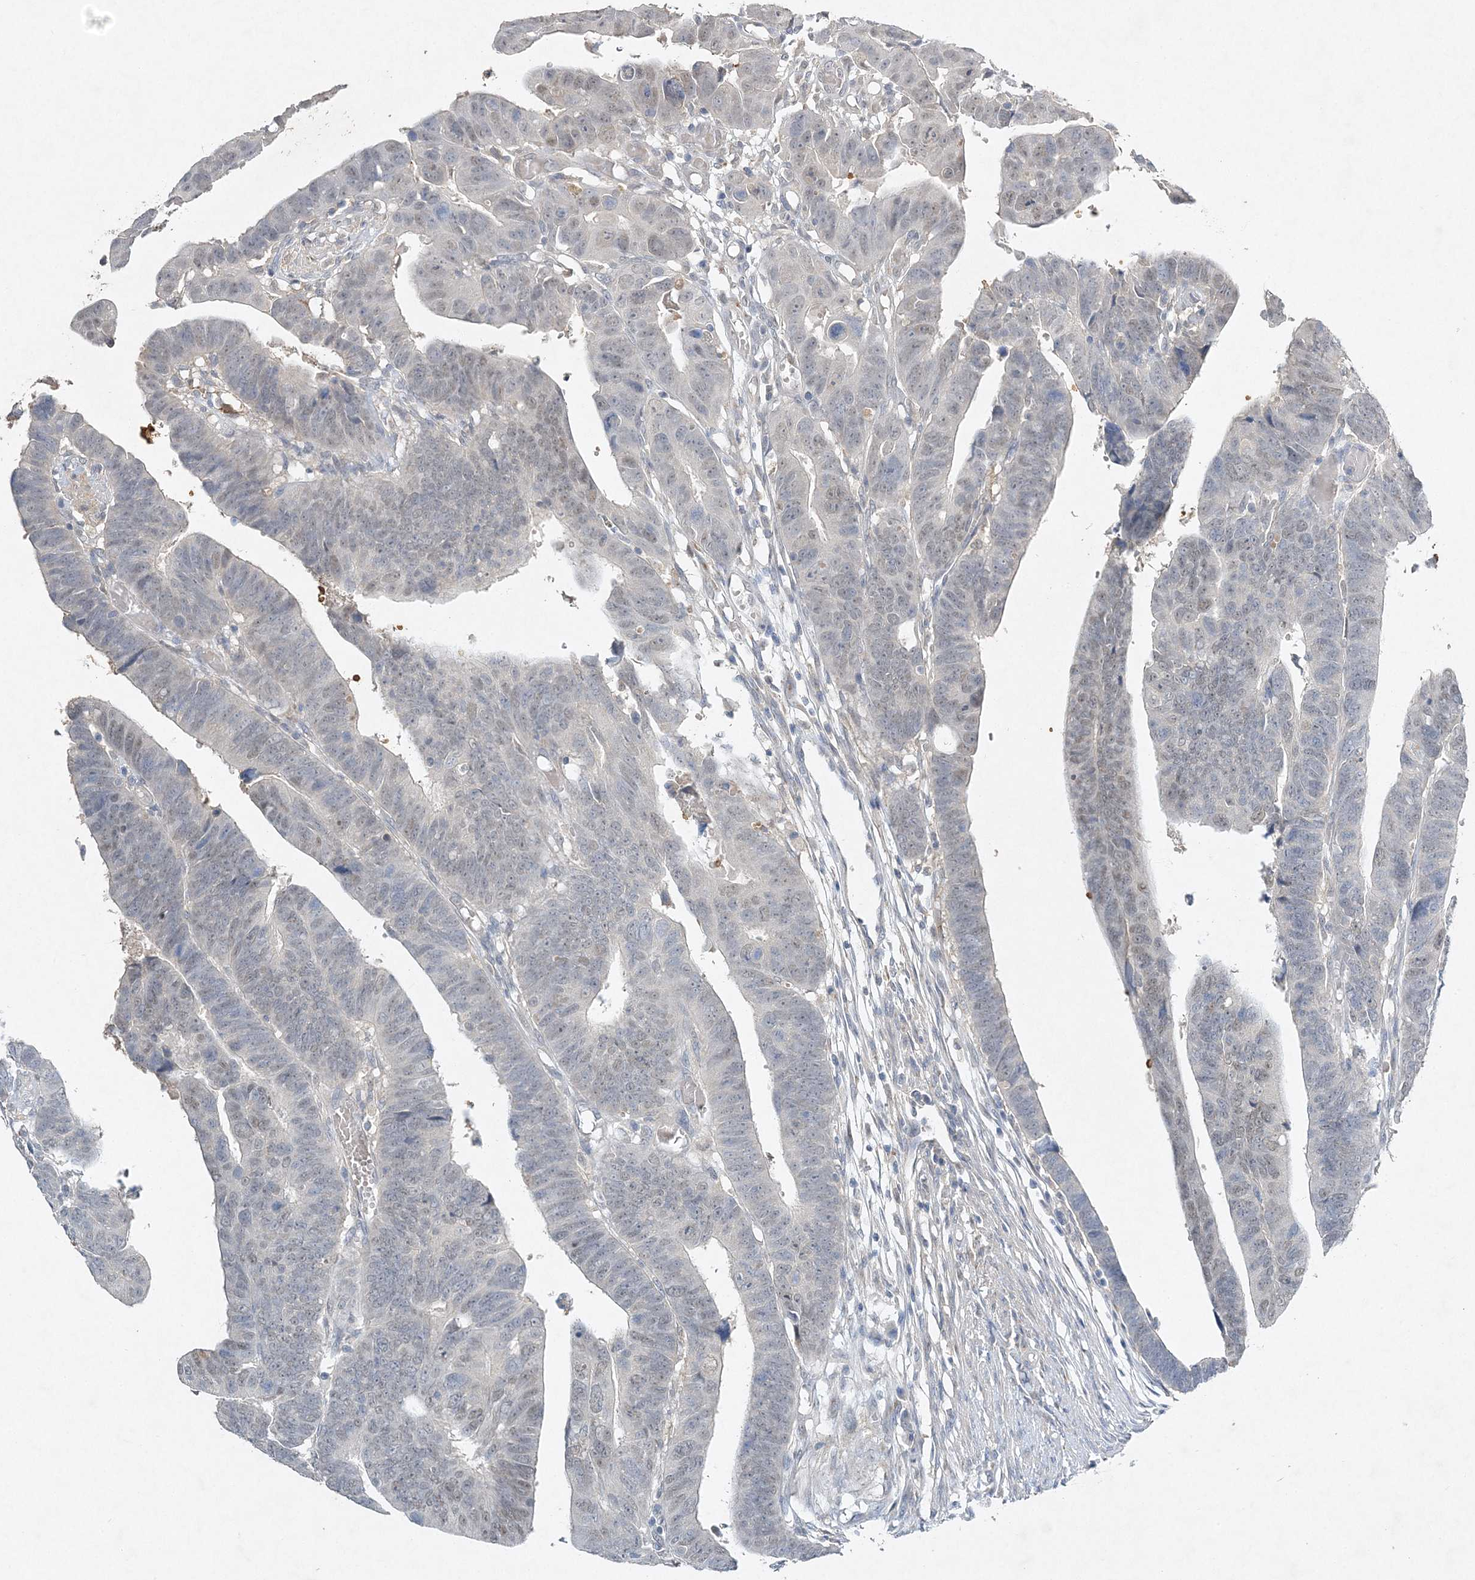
{"staining": {"intensity": "weak", "quantity": "<25%", "location": "nuclear"}, "tissue": "colorectal cancer", "cell_type": "Tumor cells", "image_type": "cancer", "snomed": [{"axis": "morphology", "description": "Adenocarcinoma, NOS"}, {"axis": "topography", "description": "Rectum"}], "caption": "IHC image of neoplastic tissue: colorectal cancer stained with DAB reveals no significant protein expression in tumor cells.", "gene": "MAT2B", "patient": {"sex": "female", "age": 65}}